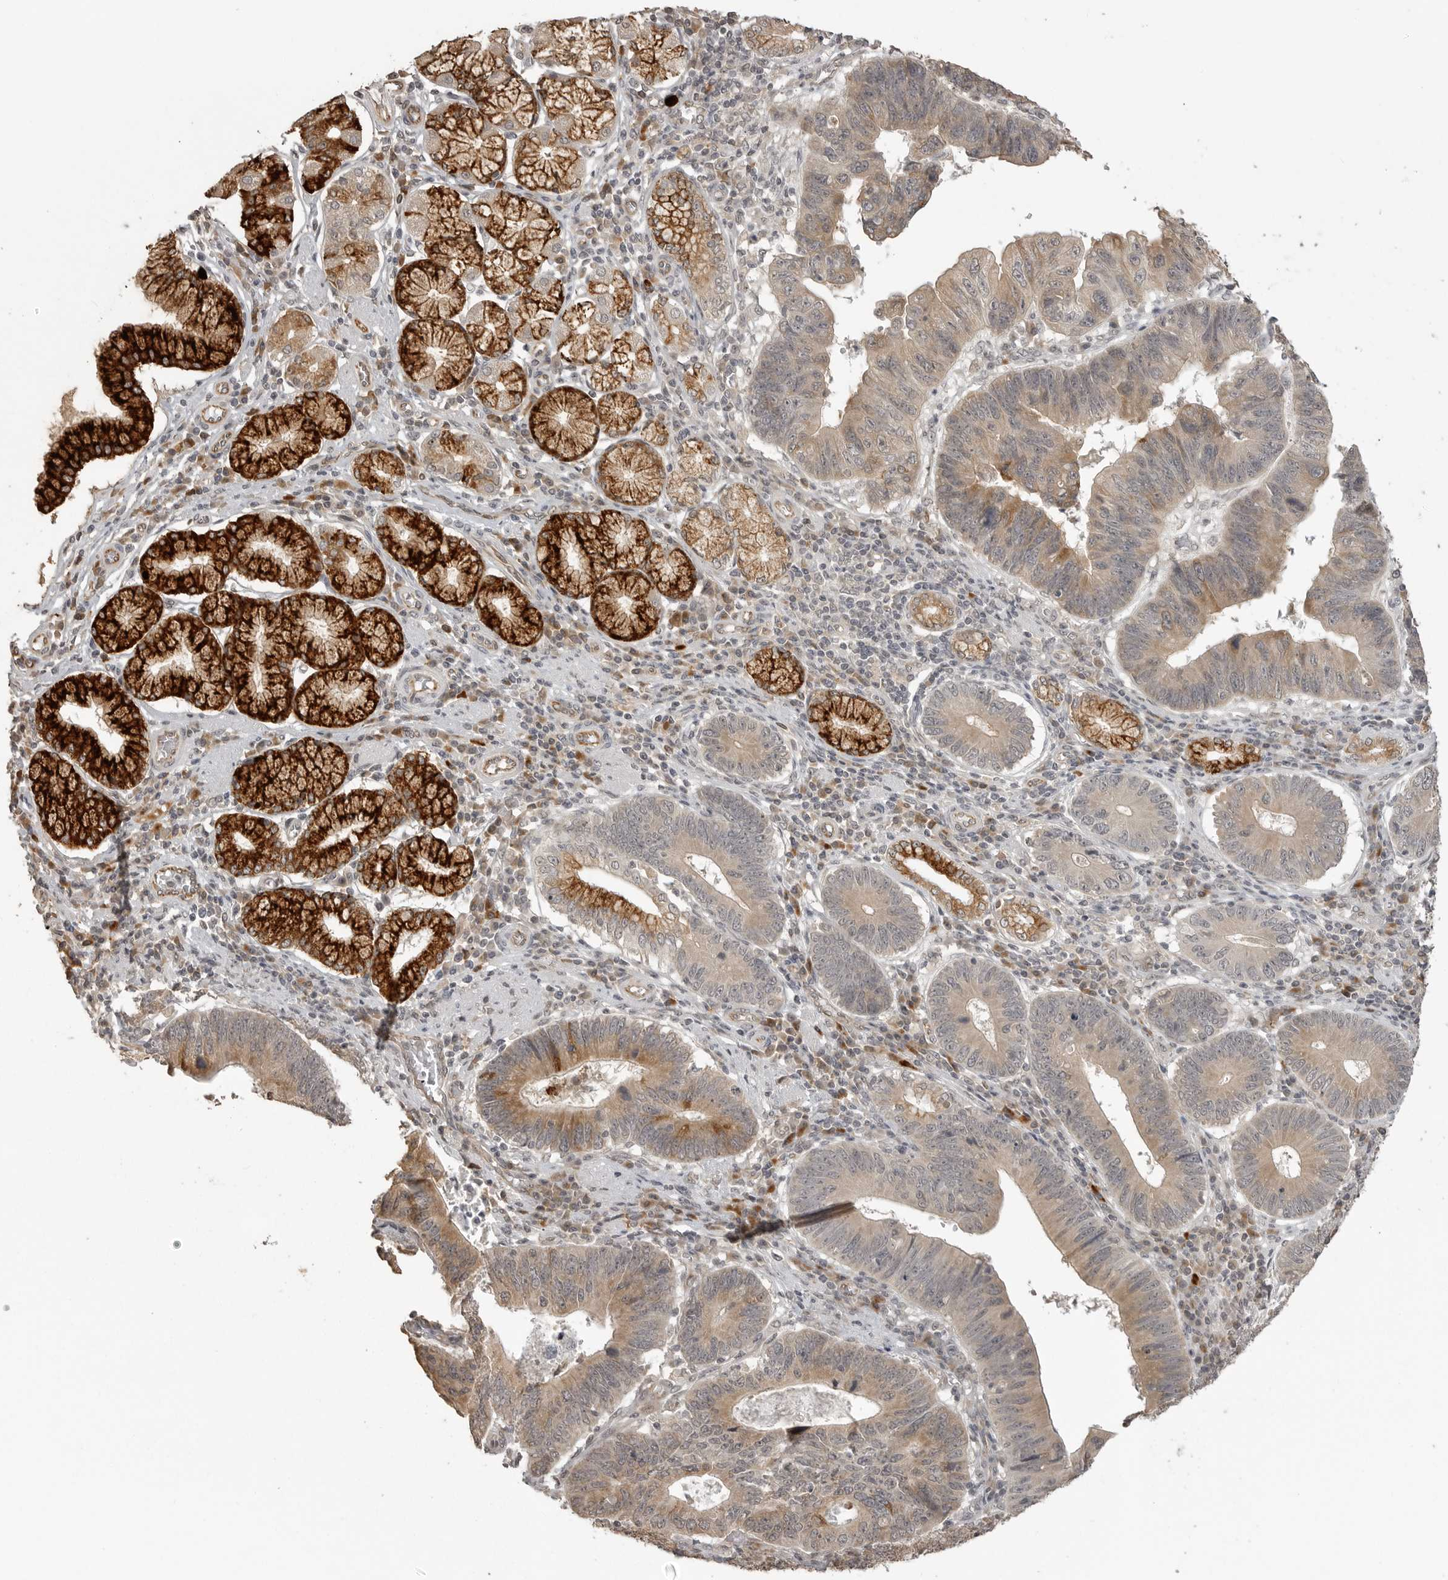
{"staining": {"intensity": "moderate", "quantity": "25%-75%", "location": "cytoplasmic/membranous"}, "tissue": "stomach cancer", "cell_type": "Tumor cells", "image_type": "cancer", "snomed": [{"axis": "morphology", "description": "Adenocarcinoma, NOS"}, {"axis": "topography", "description": "Stomach"}], "caption": "Immunohistochemistry (IHC) image of neoplastic tissue: stomach cancer stained using immunohistochemistry (IHC) shows medium levels of moderate protein expression localized specifically in the cytoplasmic/membranous of tumor cells, appearing as a cytoplasmic/membranous brown color.", "gene": "SMG8", "patient": {"sex": "male", "age": 59}}